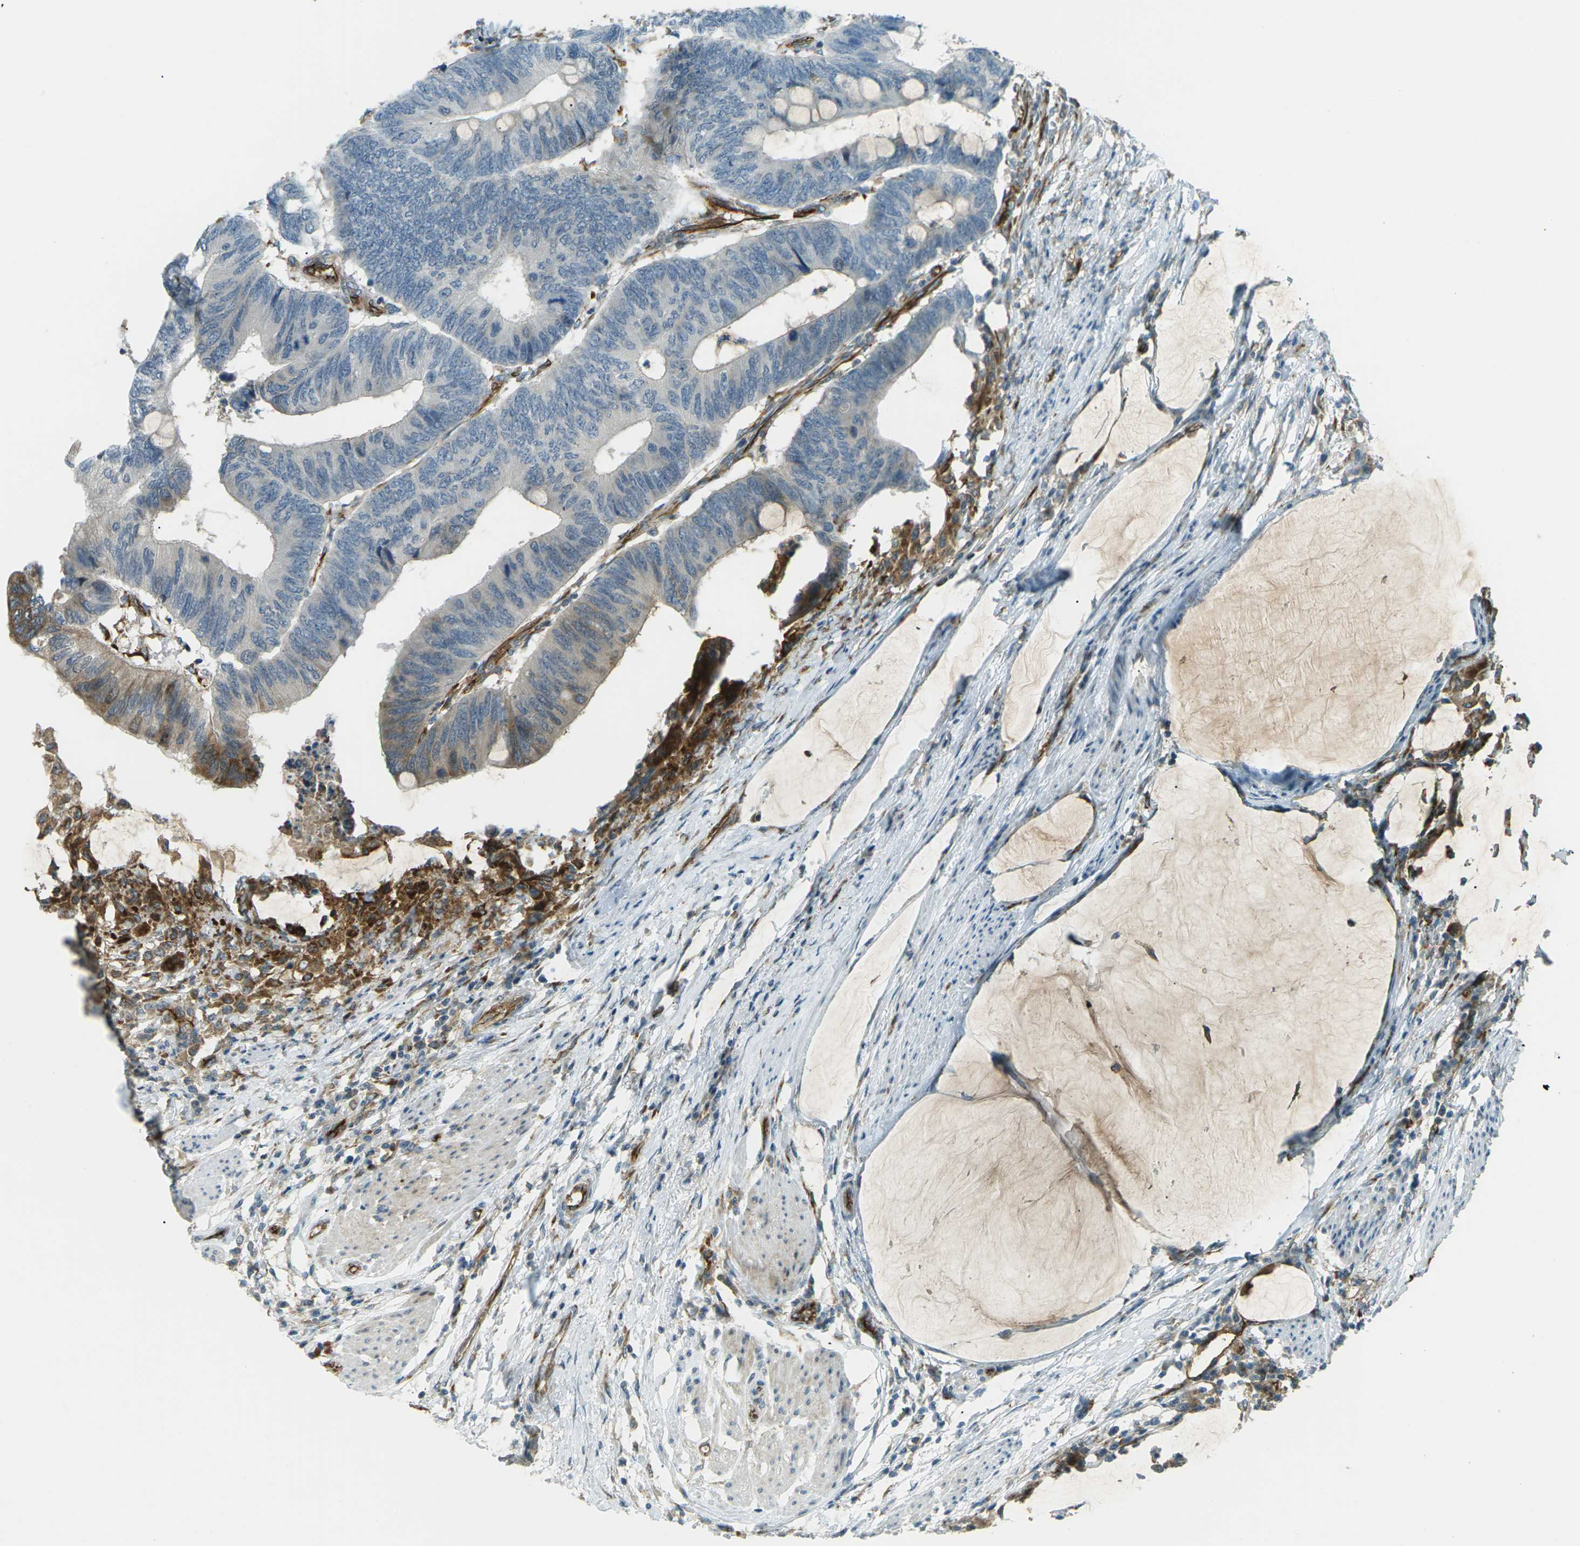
{"staining": {"intensity": "moderate", "quantity": "<25%", "location": "cytoplasmic/membranous"}, "tissue": "colorectal cancer", "cell_type": "Tumor cells", "image_type": "cancer", "snomed": [{"axis": "morphology", "description": "Normal tissue, NOS"}, {"axis": "morphology", "description": "Adenocarcinoma, NOS"}, {"axis": "topography", "description": "Rectum"}, {"axis": "topography", "description": "Peripheral nerve tissue"}], "caption": "Human colorectal cancer (adenocarcinoma) stained with a brown dye displays moderate cytoplasmic/membranous positive staining in about <25% of tumor cells.", "gene": "S1PR1", "patient": {"sex": "male", "age": 92}}